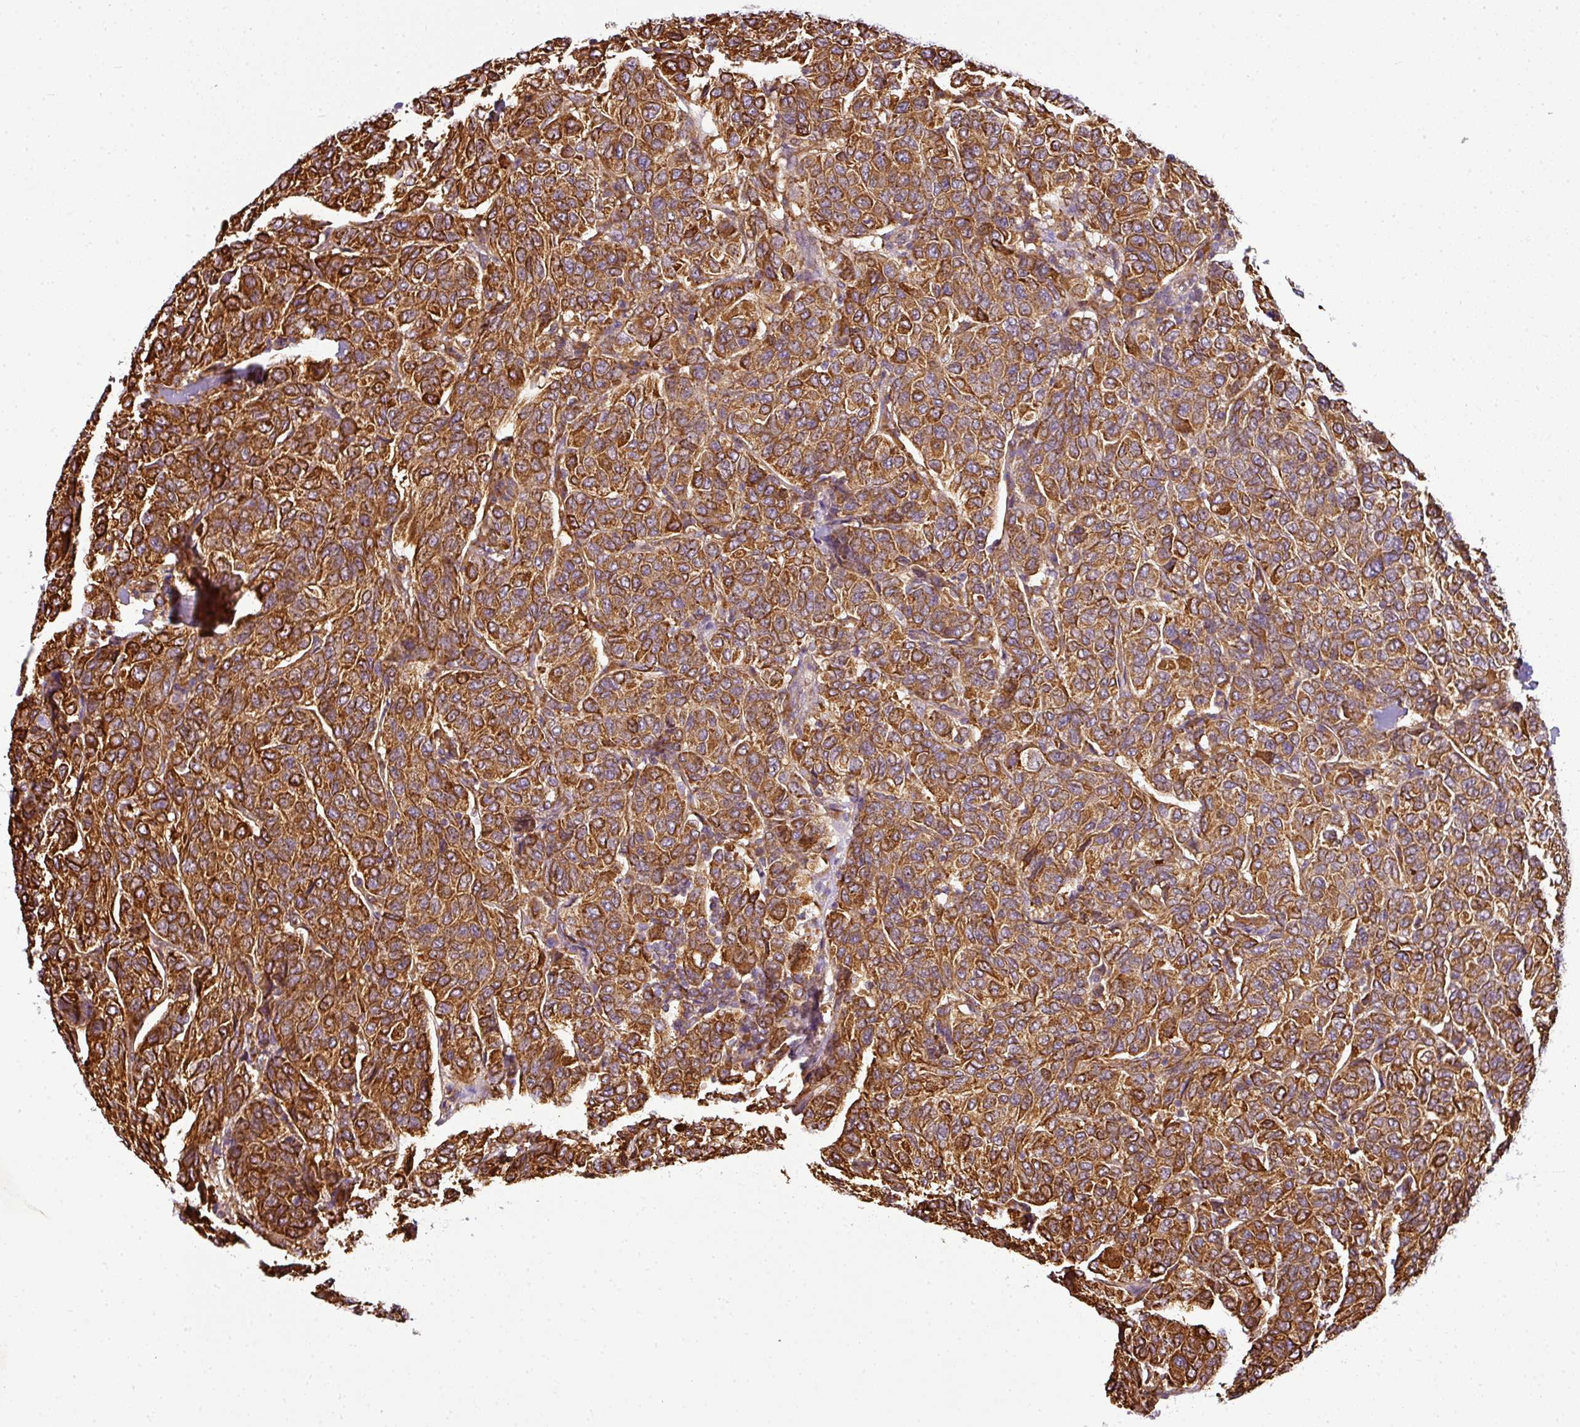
{"staining": {"intensity": "strong", "quantity": ">75%", "location": "cytoplasmic/membranous"}, "tissue": "breast cancer", "cell_type": "Tumor cells", "image_type": "cancer", "snomed": [{"axis": "morphology", "description": "Duct carcinoma"}, {"axis": "topography", "description": "Breast"}], "caption": "The immunohistochemical stain shows strong cytoplasmic/membranous expression in tumor cells of infiltrating ductal carcinoma (breast) tissue. The protein is shown in brown color, while the nuclei are stained blue.", "gene": "ANKRD18A", "patient": {"sex": "female", "age": 55}}